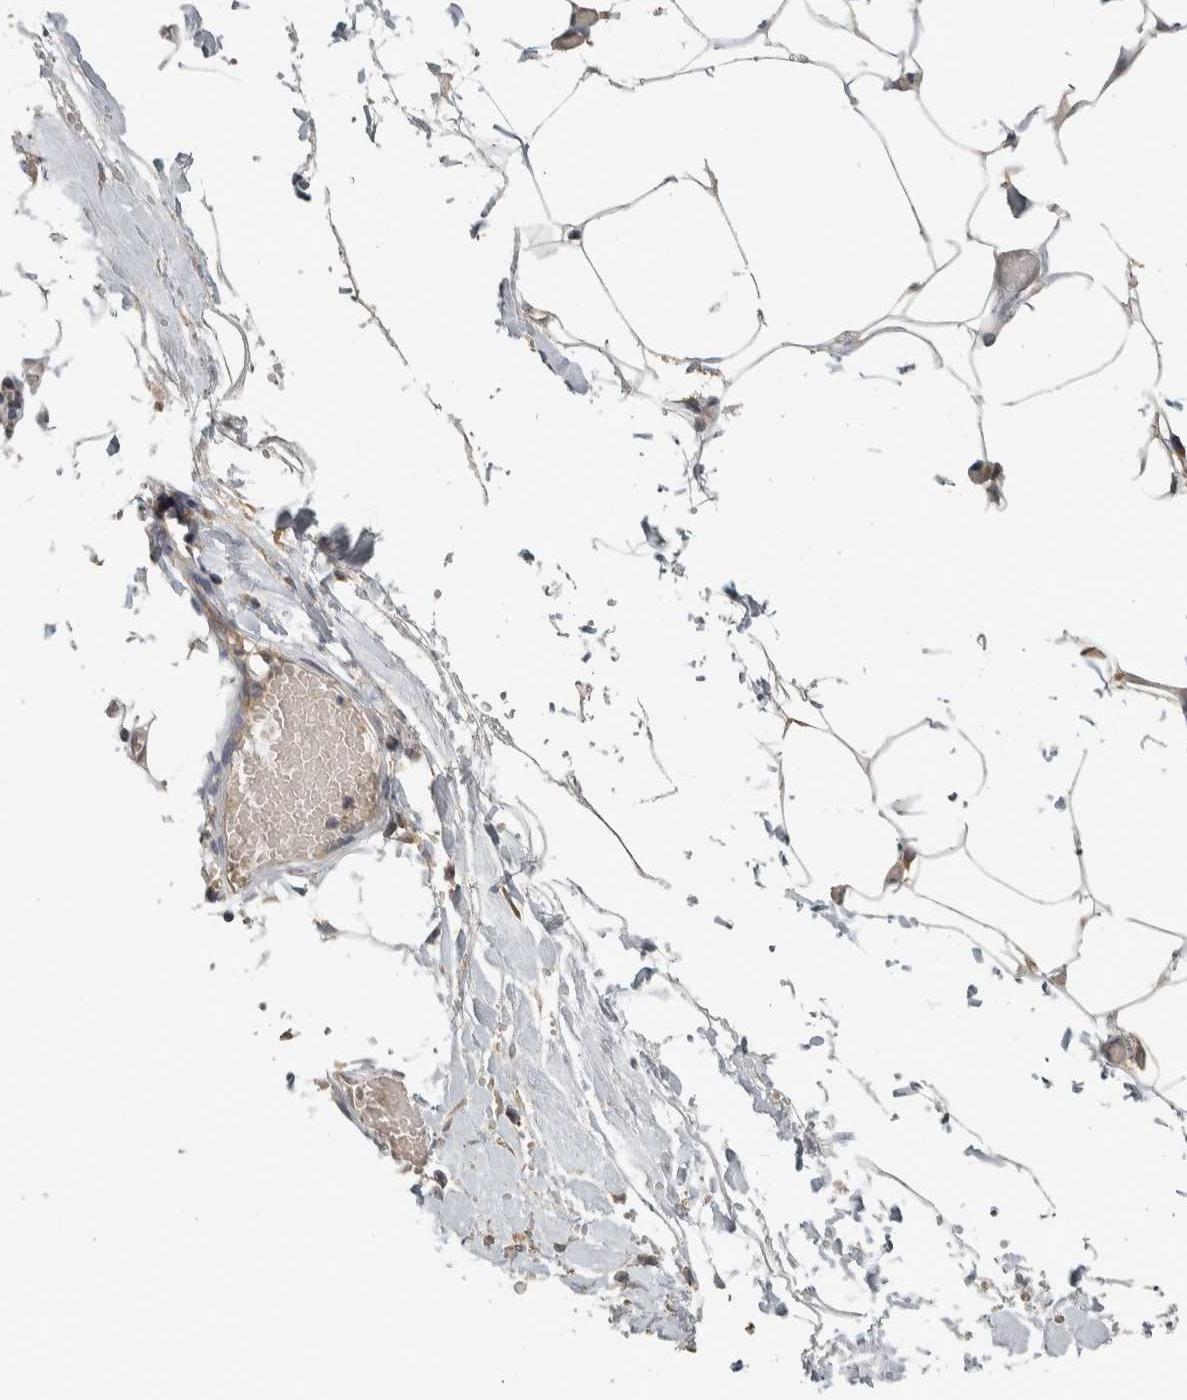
{"staining": {"intensity": "weak", "quantity": "<25%", "location": "cytoplasmic/membranous"}, "tissue": "adipose tissue", "cell_type": "Adipocytes", "image_type": "normal", "snomed": [{"axis": "morphology", "description": "Normal tissue, NOS"}, {"axis": "morphology", "description": "Adenocarcinoma, NOS"}, {"axis": "topography", "description": "Colon"}, {"axis": "topography", "description": "Peripheral nerve tissue"}], "caption": "The micrograph displays no staining of adipocytes in benign adipose tissue.", "gene": "EIF3H", "patient": {"sex": "male", "age": 14}}